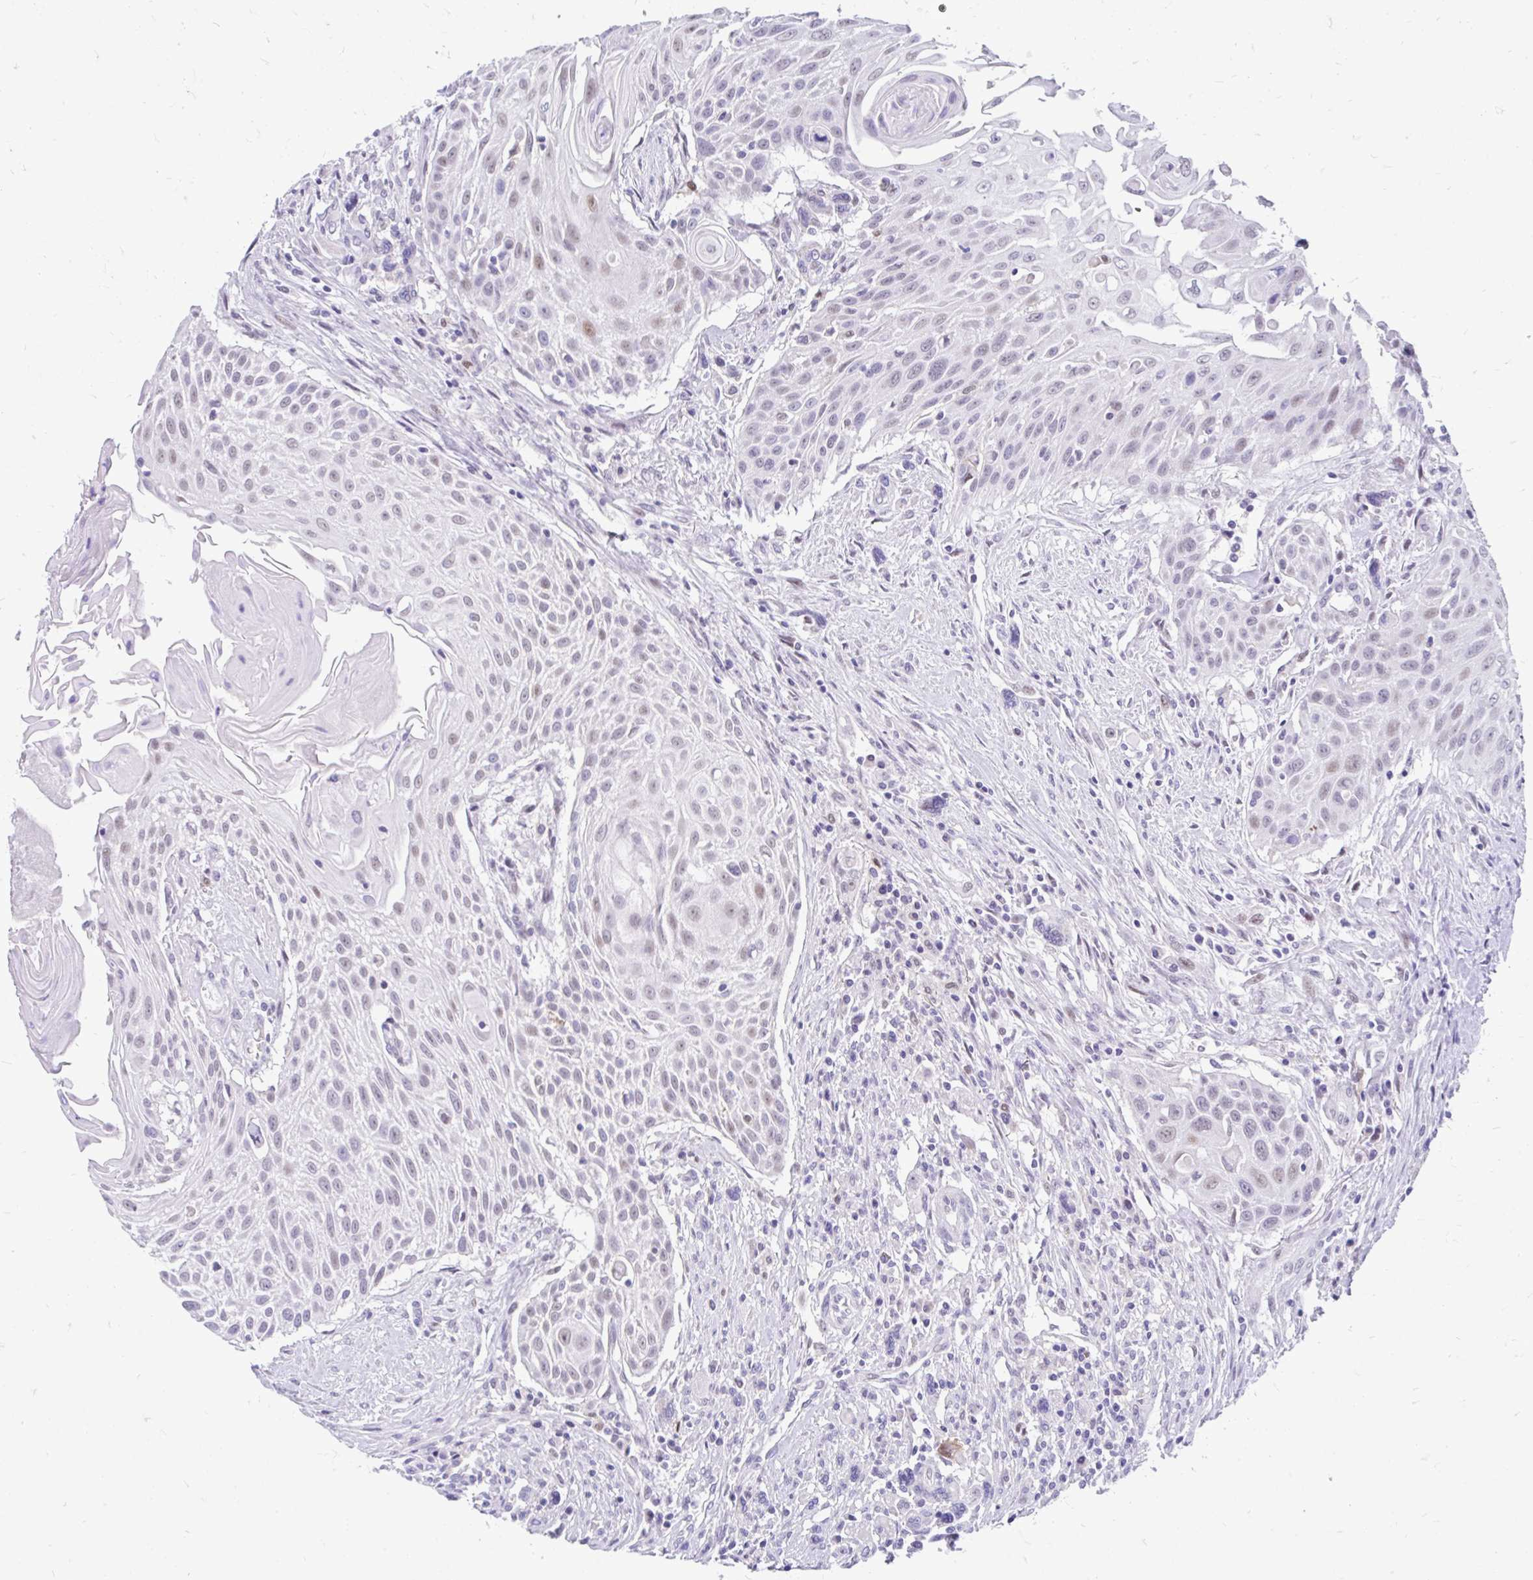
{"staining": {"intensity": "weak", "quantity": ">75%", "location": "nuclear"}, "tissue": "head and neck cancer", "cell_type": "Tumor cells", "image_type": "cancer", "snomed": [{"axis": "morphology", "description": "Squamous cell carcinoma, NOS"}, {"axis": "topography", "description": "Lymph node"}, {"axis": "topography", "description": "Salivary gland"}, {"axis": "topography", "description": "Head-Neck"}], "caption": "The immunohistochemical stain shows weak nuclear positivity in tumor cells of head and neck cancer (squamous cell carcinoma) tissue.", "gene": "GLB1L2", "patient": {"sex": "female", "age": 74}}